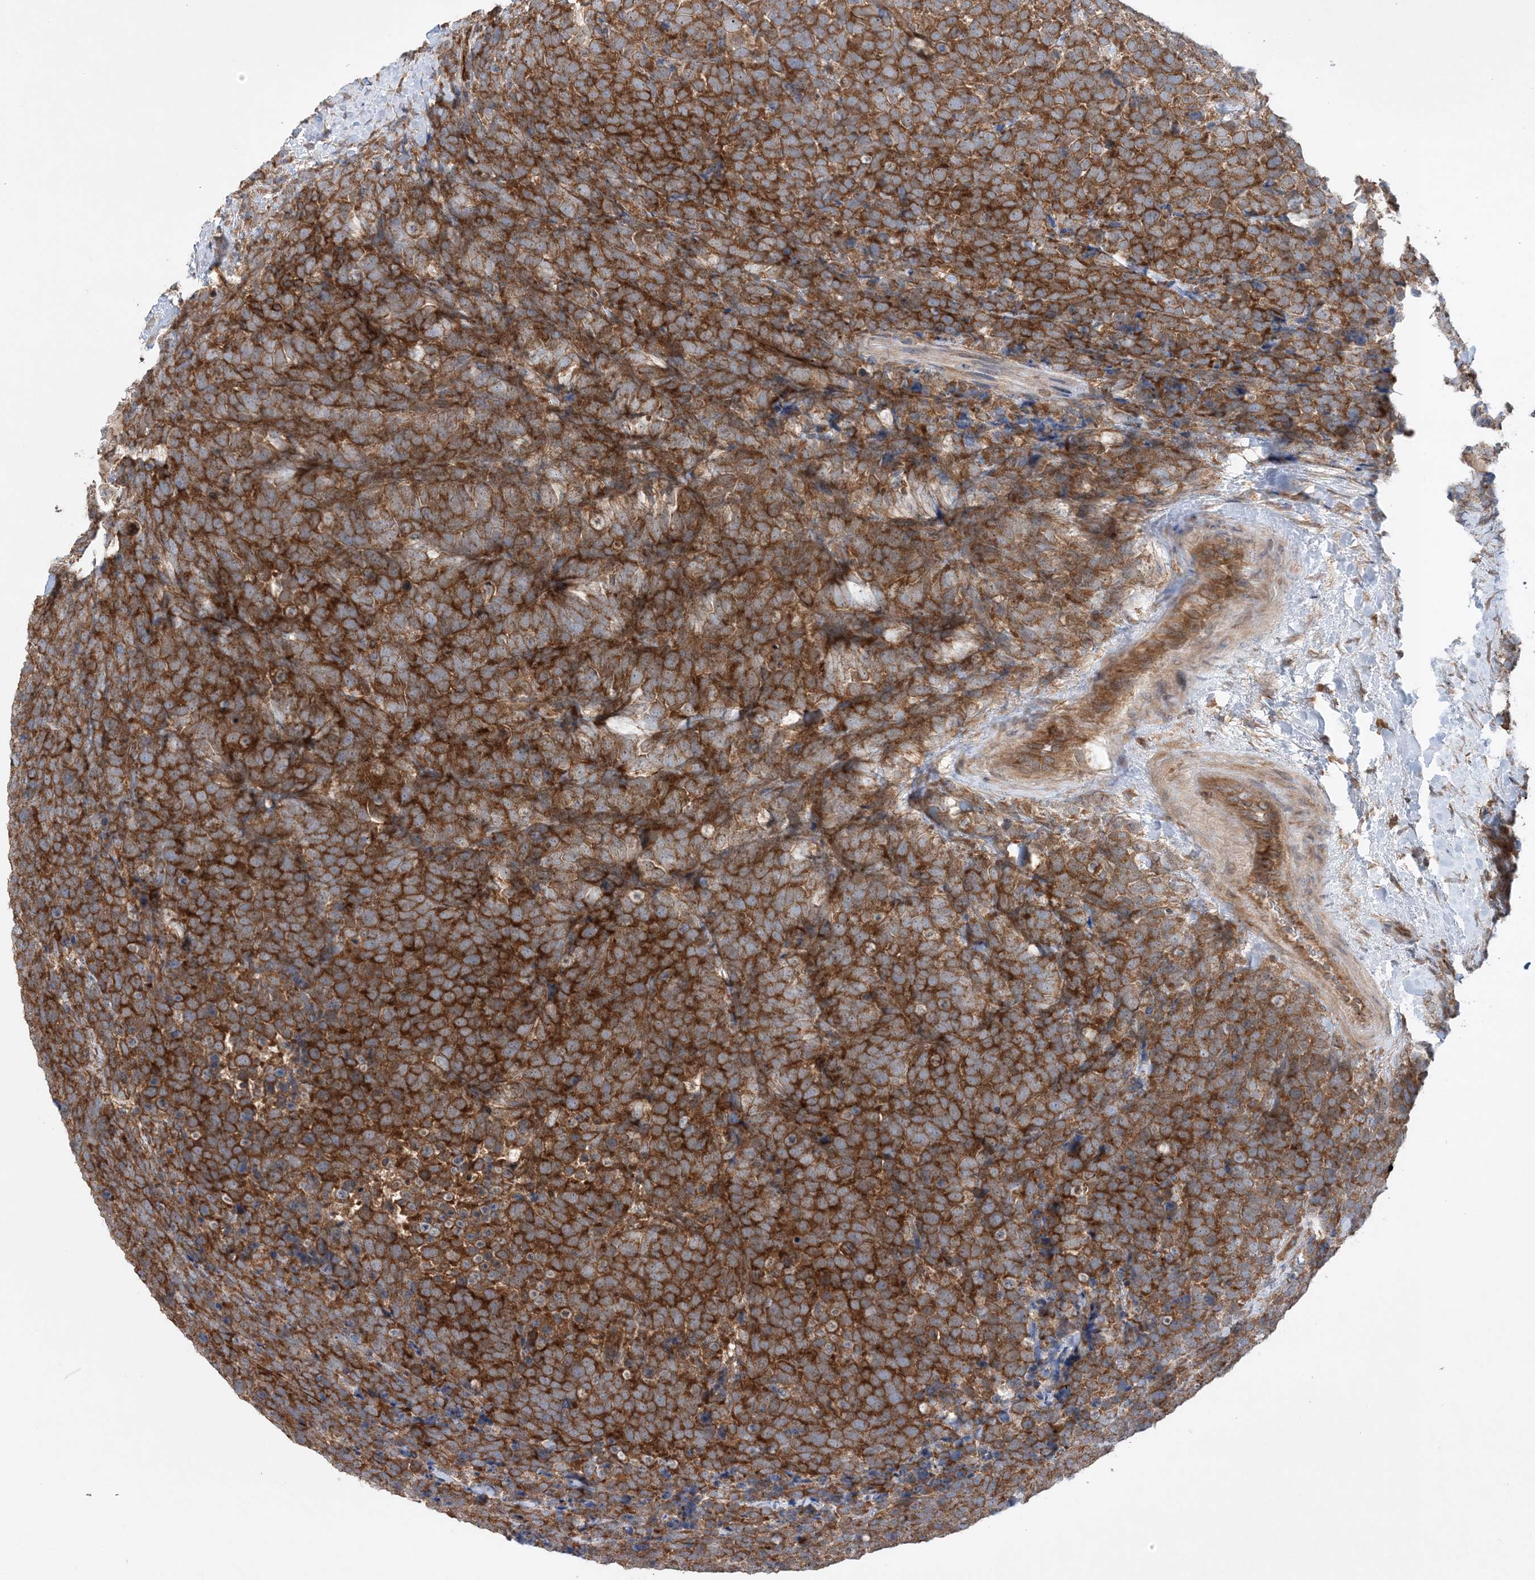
{"staining": {"intensity": "strong", "quantity": ">75%", "location": "cytoplasmic/membranous"}, "tissue": "urothelial cancer", "cell_type": "Tumor cells", "image_type": "cancer", "snomed": [{"axis": "morphology", "description": "Urothelial carcinoma, High grade"}, {"axis": "topography", "description": "Urinary bladder"}], "caption": "A histopathology image of human high-grade urothelial carcinoma stained for a protein displays strong cytoplasmic/membranous brown staining in tumor cells.", "gene": "ACAP2", "patient": {"sex": "female", "age": 82}}